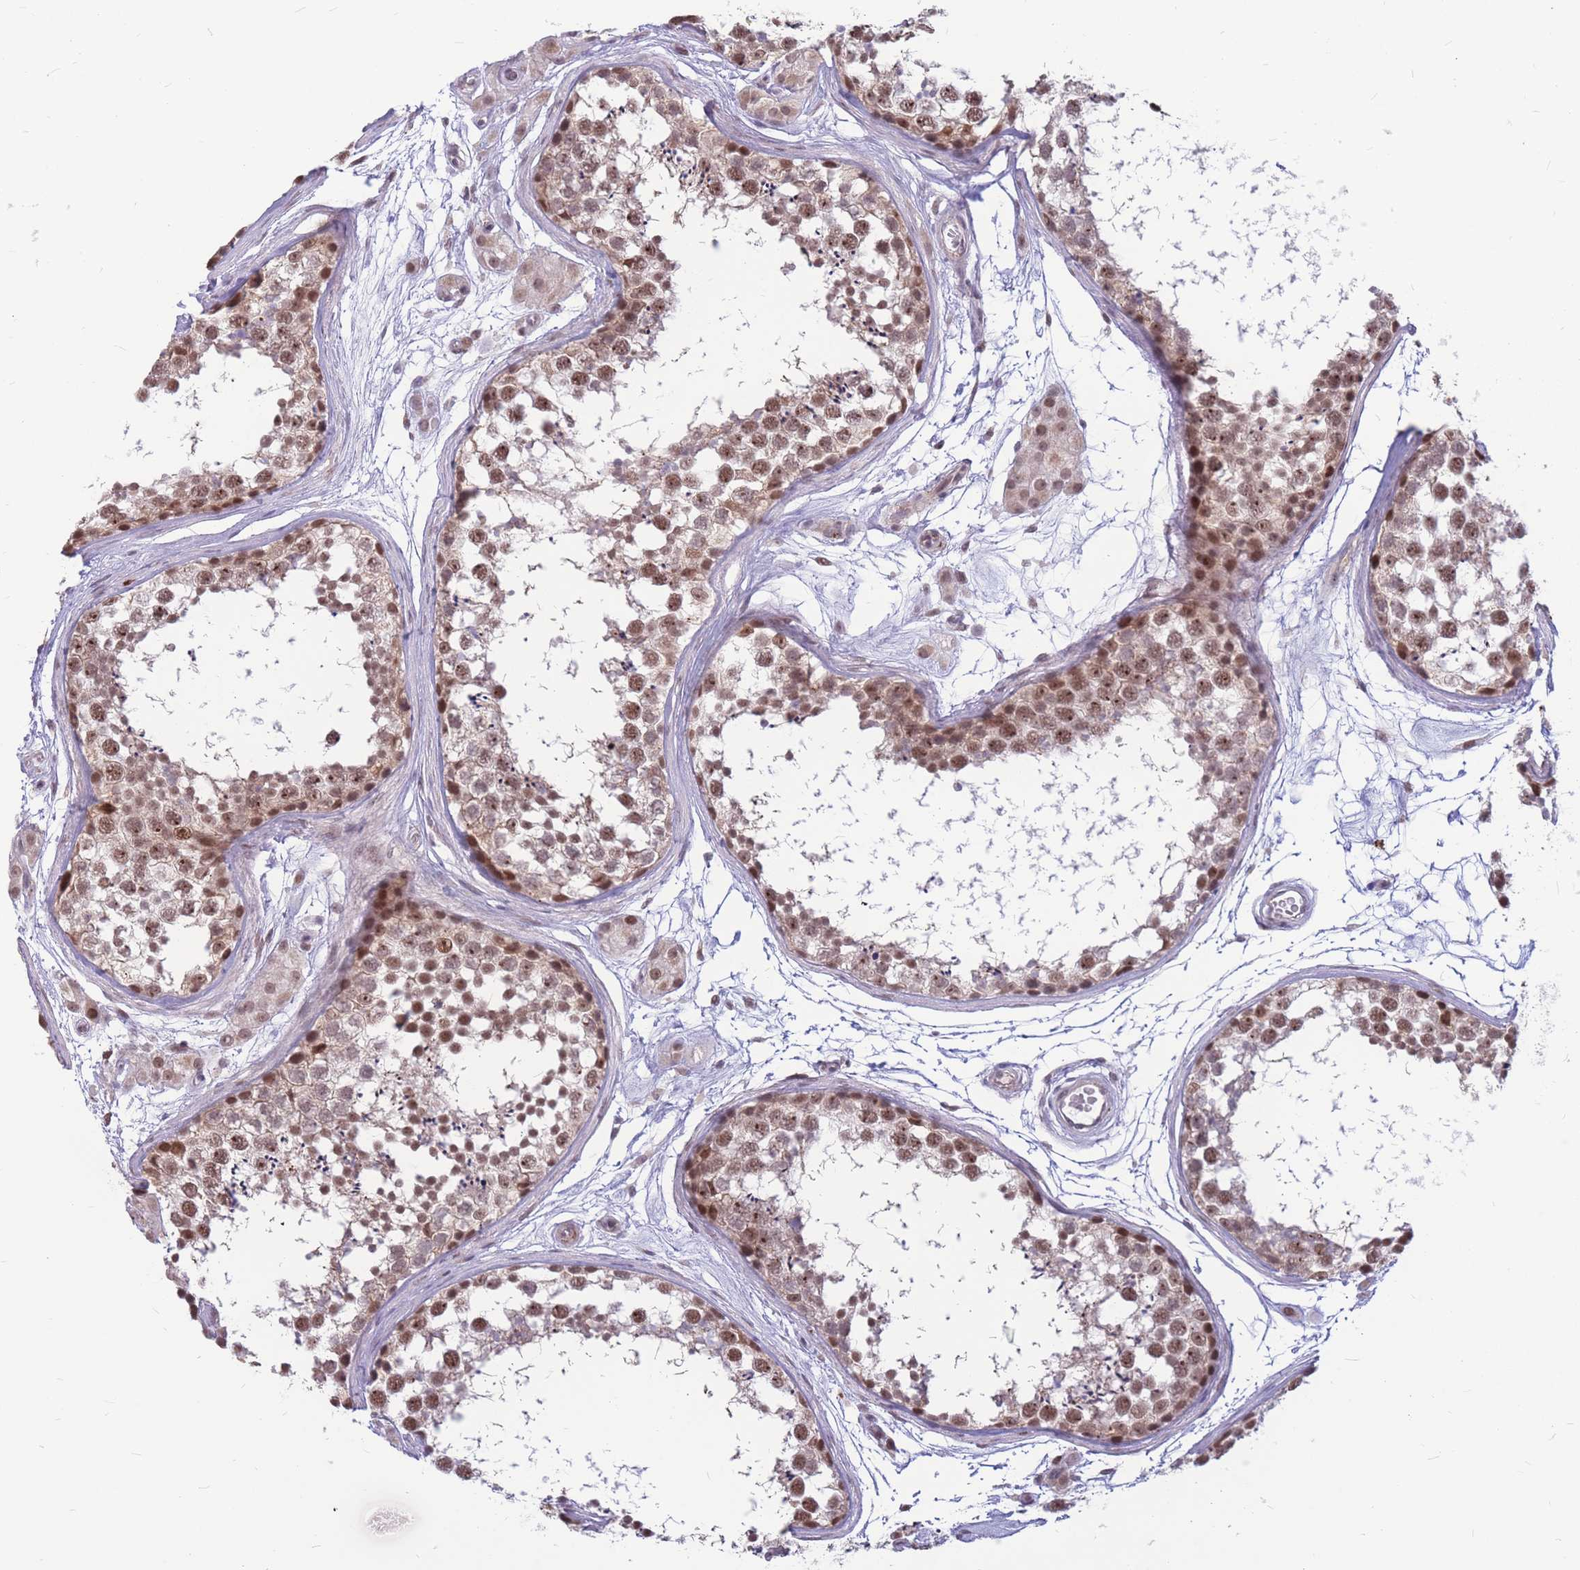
{"staining": {"intensity": "moderate", "quantity": ">75%", "location": "nuclear"}, "tissue": "testis", "cell_type": "Cells in seminiferous ducts", "image_type": "normal", "snomed": [{"axis": "morphology", "description": "Normal tissue, NOS"}, {"axis": "topography", "description": "Testis"}], "caption": "High-power microscopy captured an immunohistochemistry photomicrograph of unremarkable testis, revealing moderate nuclear expression in approximately >75% of cells in seminiferous ducts. (Brightfield microscopy of DAB IHC at high magnification).", "gene": "ADD2", "patient": {"sex": "male", "age": 56}}